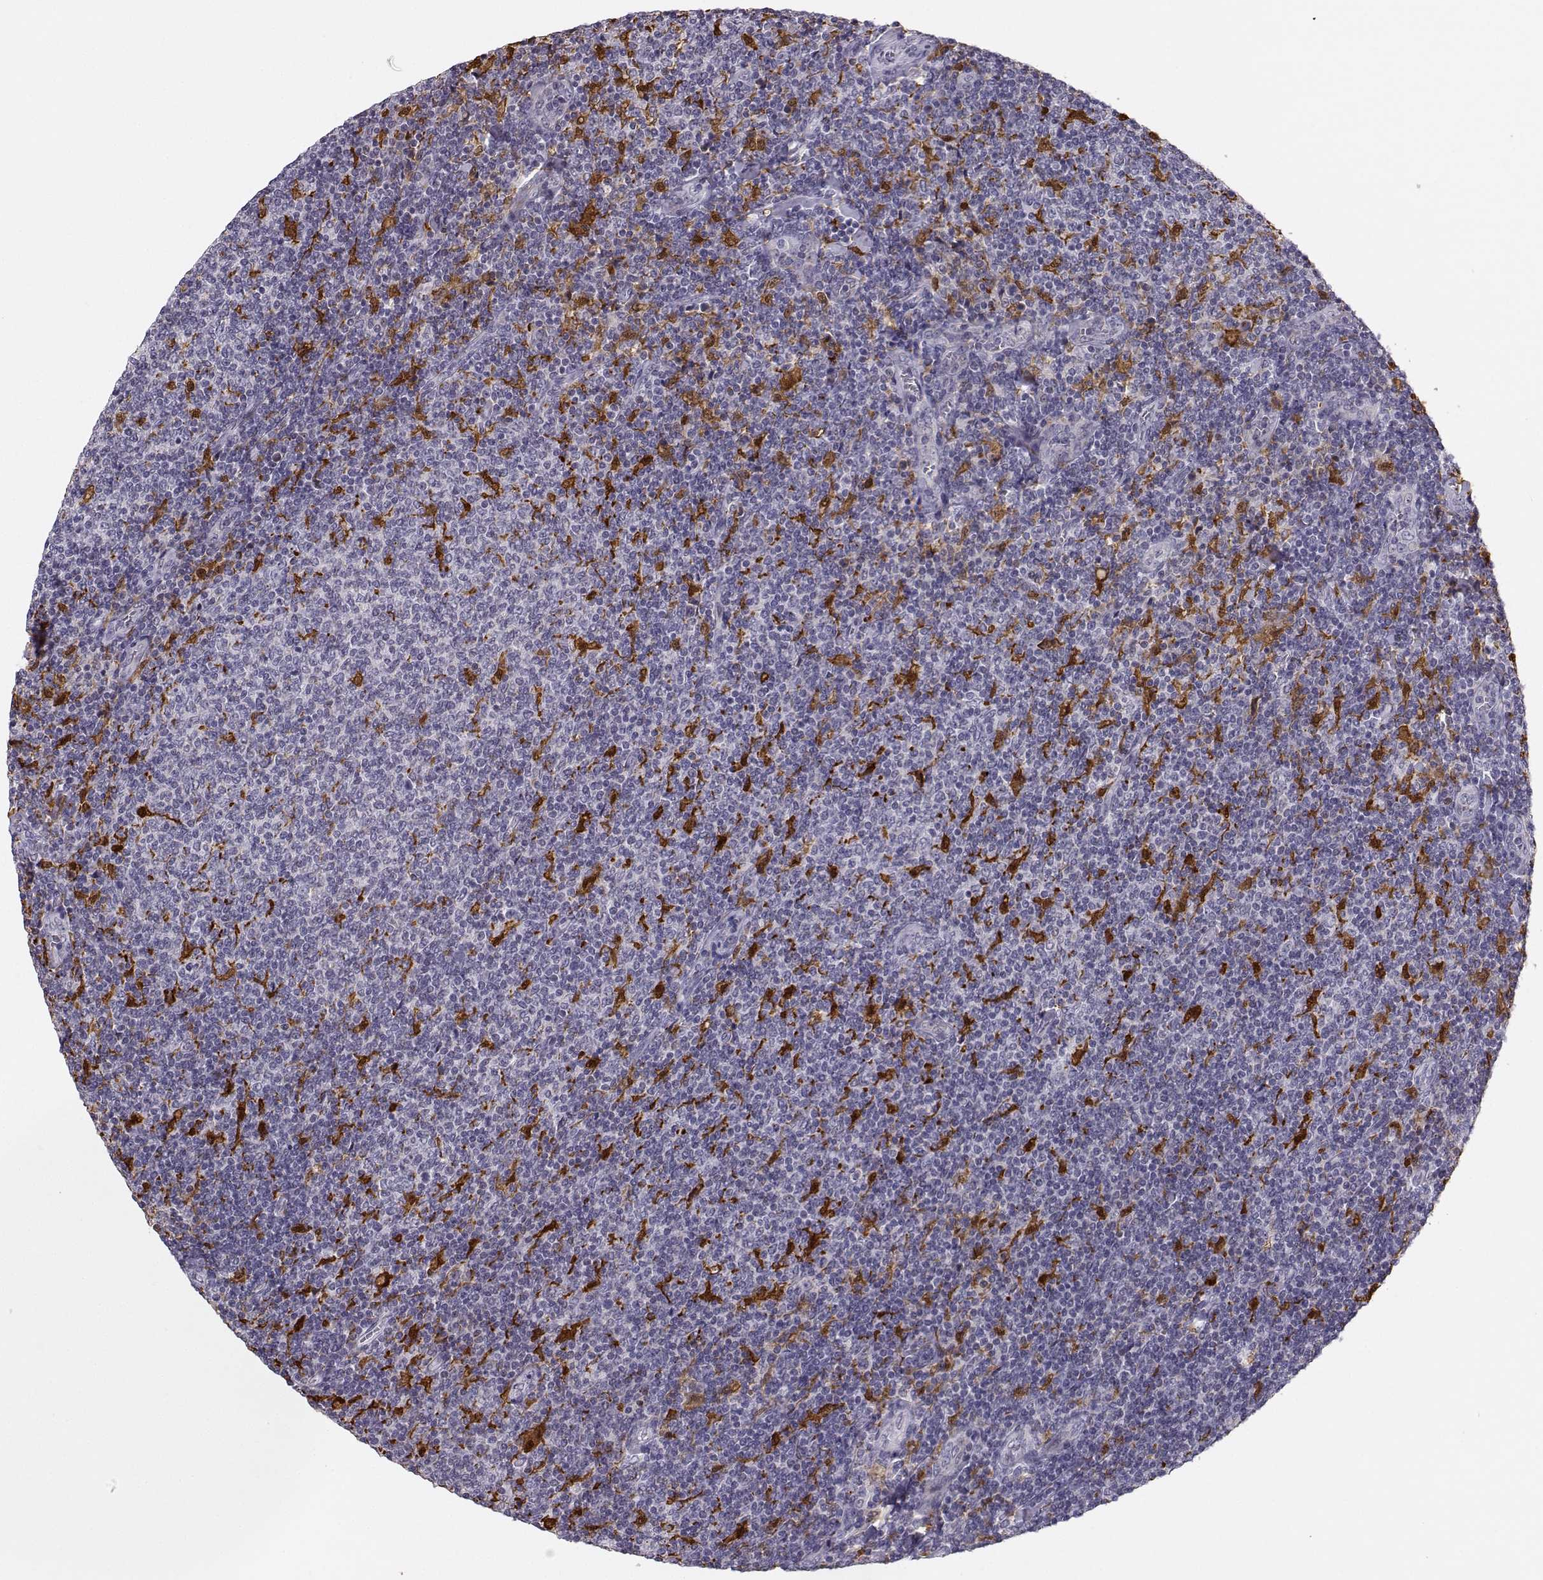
{"staining": {"intensity": "negative", "quantity": "none", "location": "none"}, "tissue": "lymphoma", "cell_type": "Tumor cells", "image_type": "cancer", "snomed": [{"axis": "morphology", "description": "Malignant lymphoma, non-Hodgkin's type, Low grade"}, {"axis": "topography", "description": "Lymph node"}], "caption": "Immunohistochemical staining of human malignant lymphoma, non-Hodgkin's type (low-grade) shows no significant staining in tumor cells. (DAB (3,3'-diaminobenzidine) immunohistochemistry with hematoxylin counter stain).", "gene": "HTR7", "patient": {"sex": "male", "age": 52}}